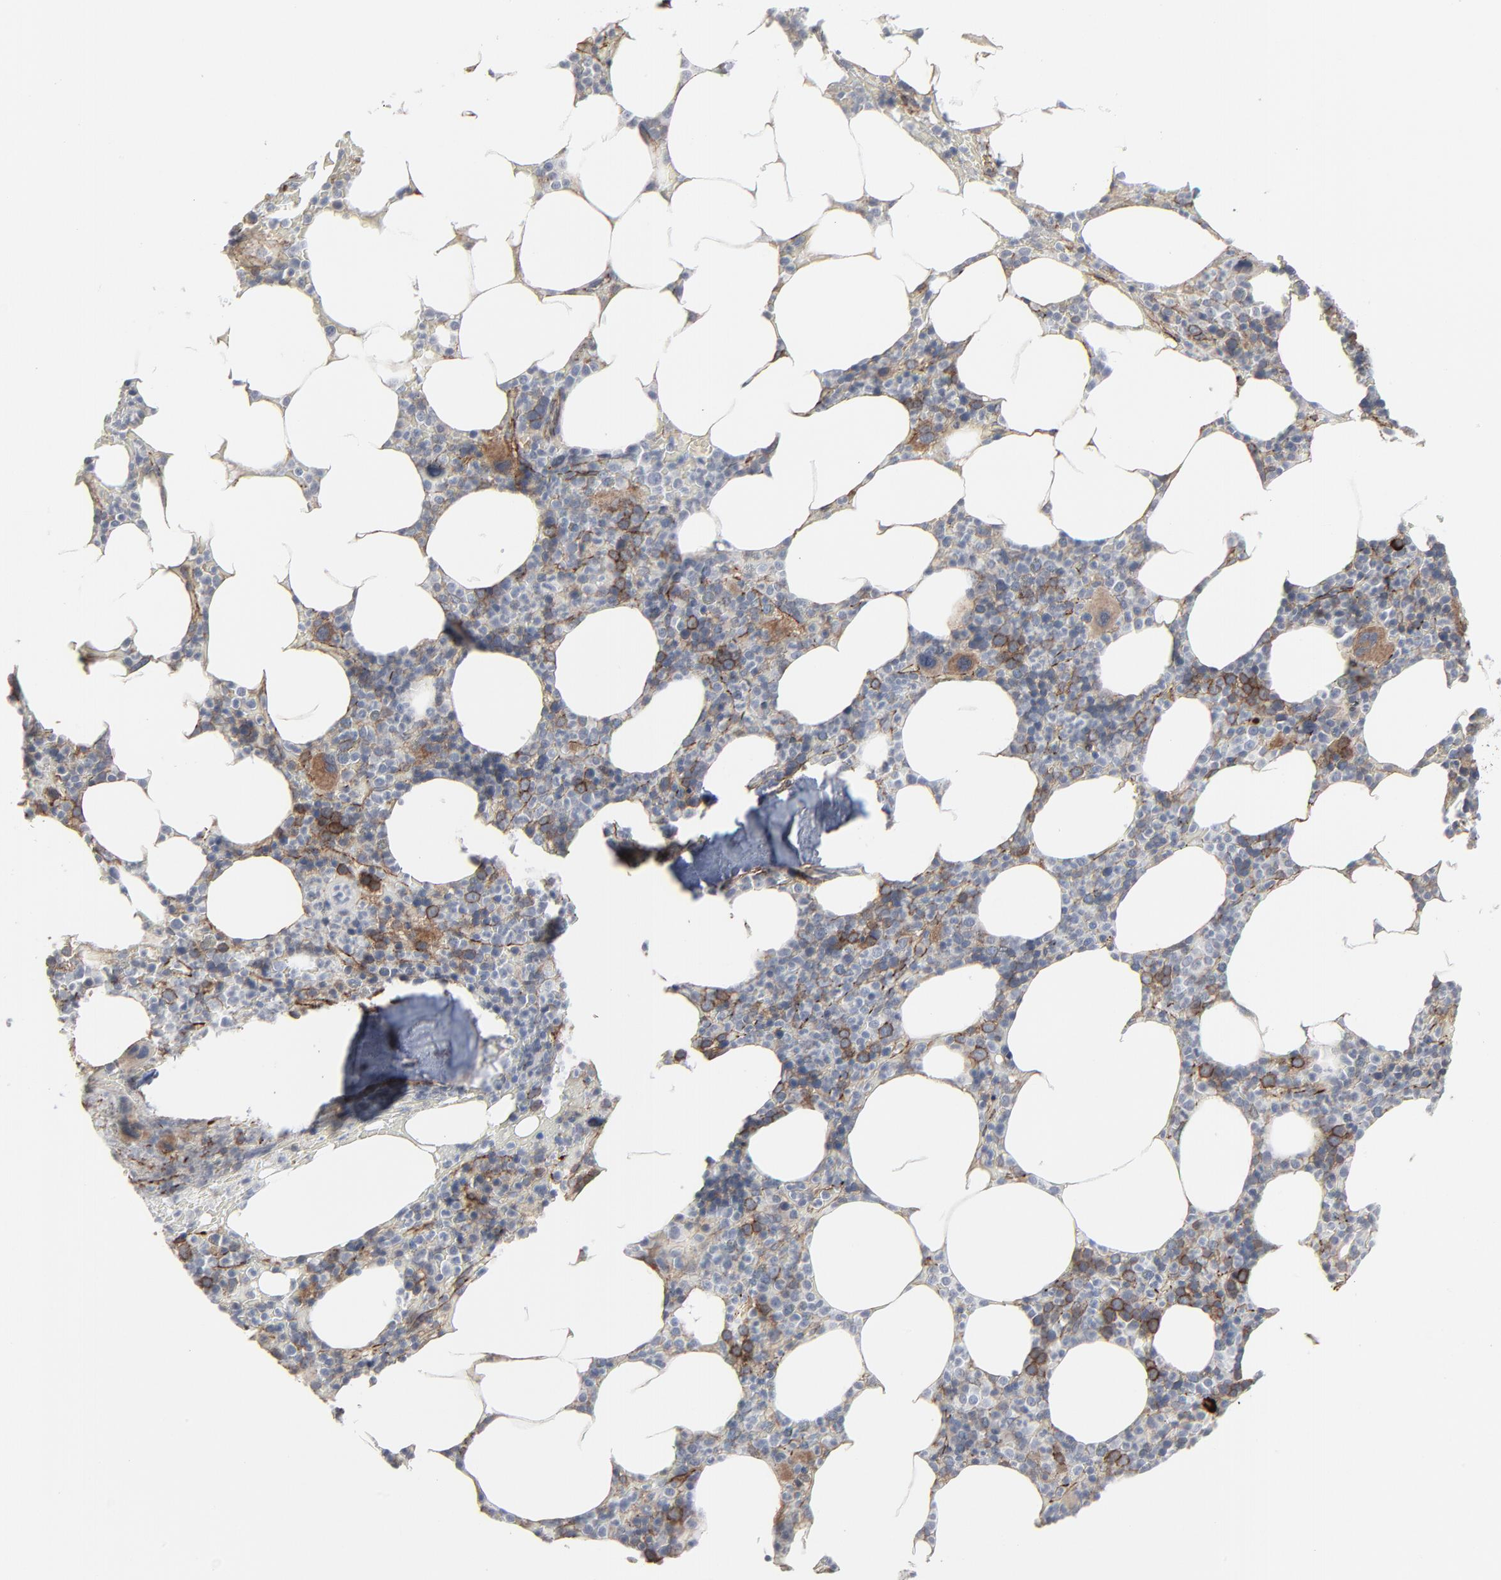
{"staining": {"intensity": "moderate", "quantity": "<25%", "location": "cytoplasmic/membranous"}, "tissue": "bone marrow", "cell_type": "Hematopoietic cells", "image_type": "normal", "snomed": [{"axis": "morphology", "description": "Normal tissue, NOS"}, {"axis": "topography", "description": "Bone marrow"}], "caption": "Immunohistochemical staining of unremarkable human bone marrow reveals low levels of moderate cytoplasmic/membranous staining in about <25% of hematopoietic cells. (Brightfield microscopy of DAB IHC at high magnification).", "gene": "CTNND1", "patient": {"sex": "female", "age": 66}}